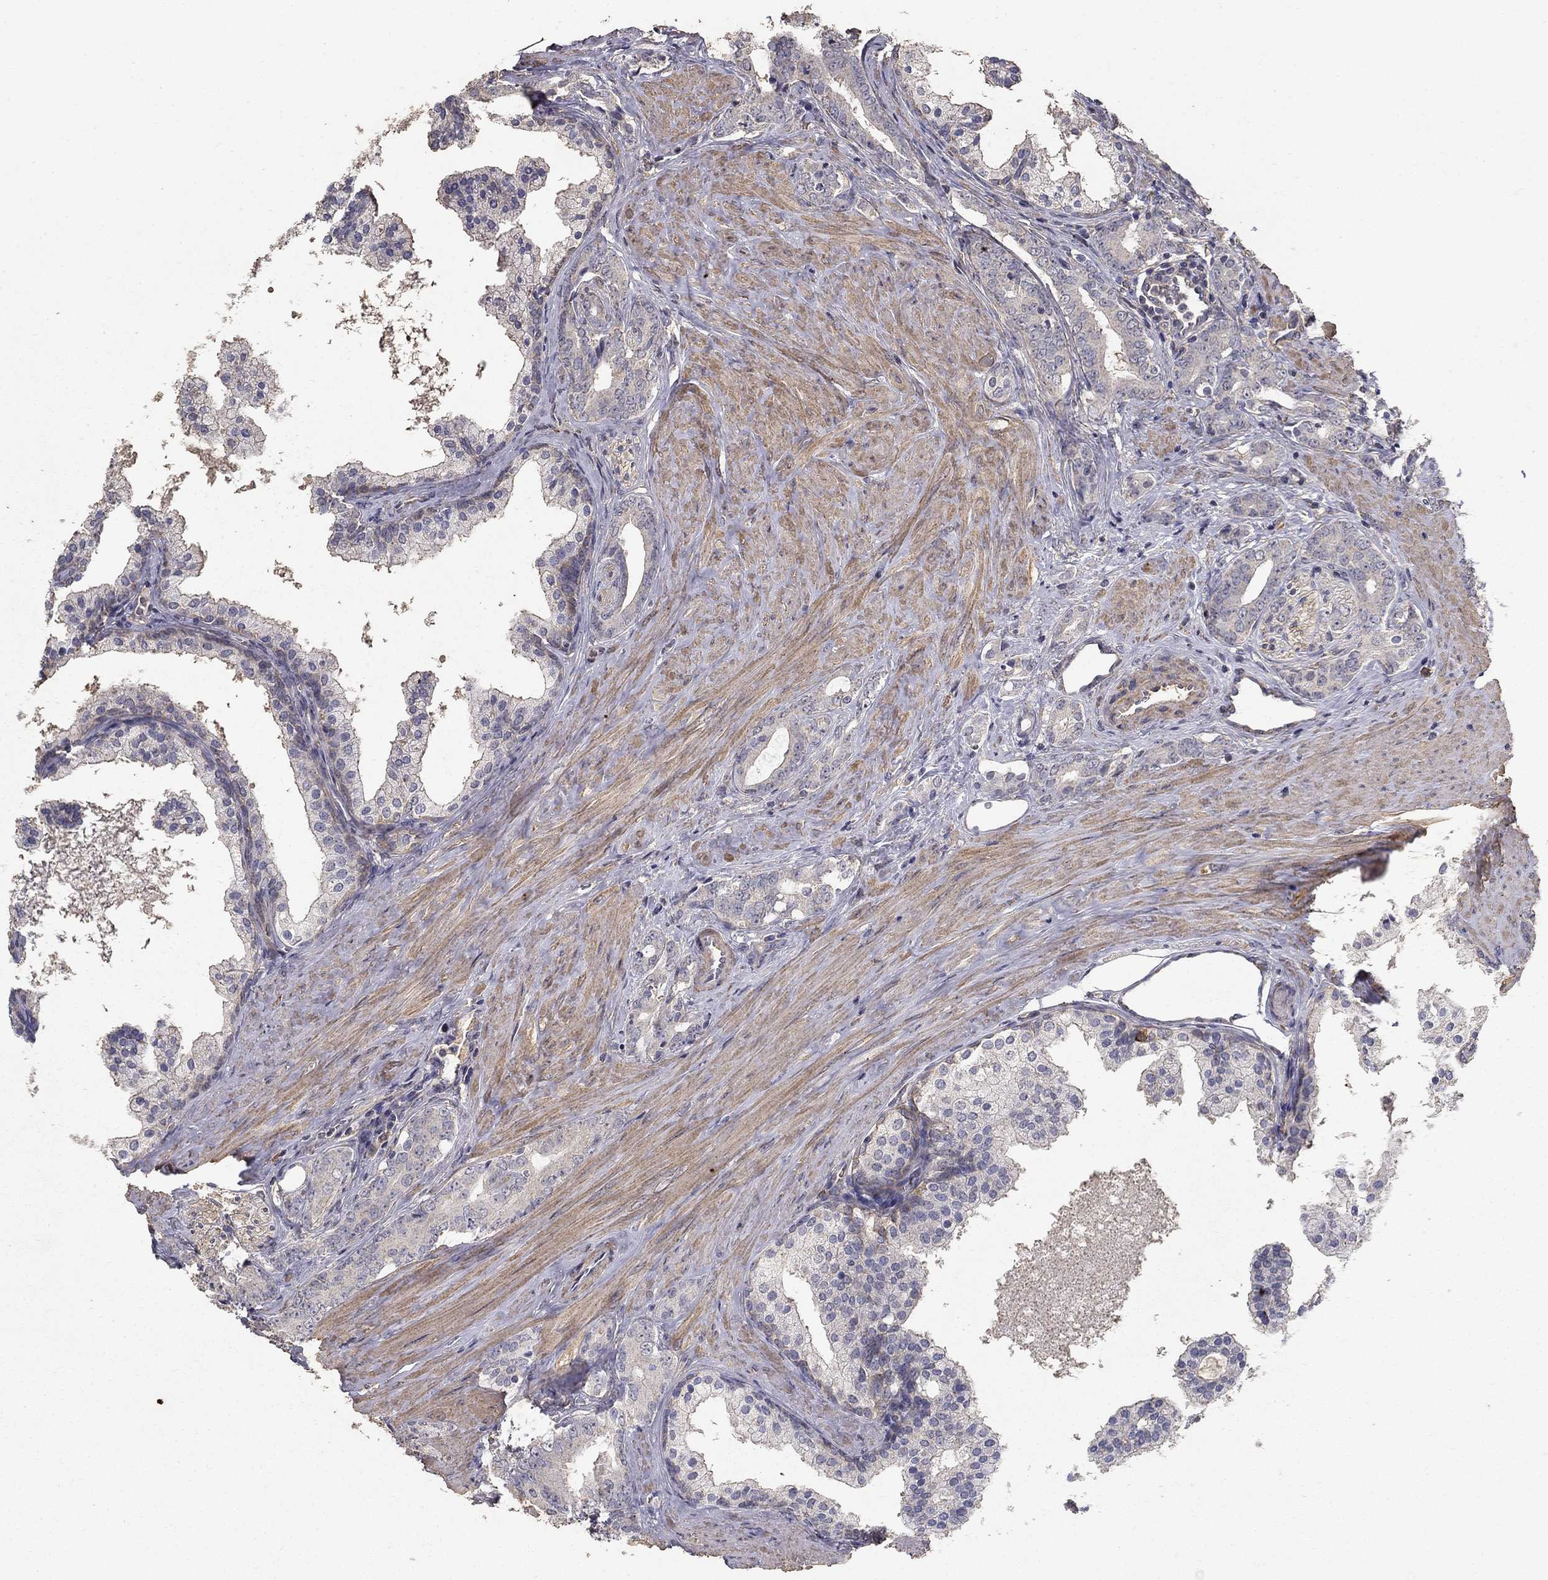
{"staining": {"intensity": "negative", "quantity": "none", "location": "none"}, "tissue": "prostate cancer", "cell_type": "Tumor cells", "image_type": "cancer", "snomed": [{"axis": "morphology", "description": "Adenocarcinoma, NOS"}, {"axis": "topography", "description": "Prostate"}], "caption": "Tumor cells show no significant positivity in prostate adenocarcinoma.", "gene": "MPP2", "patient": {"sex": "male", "age": 55}}